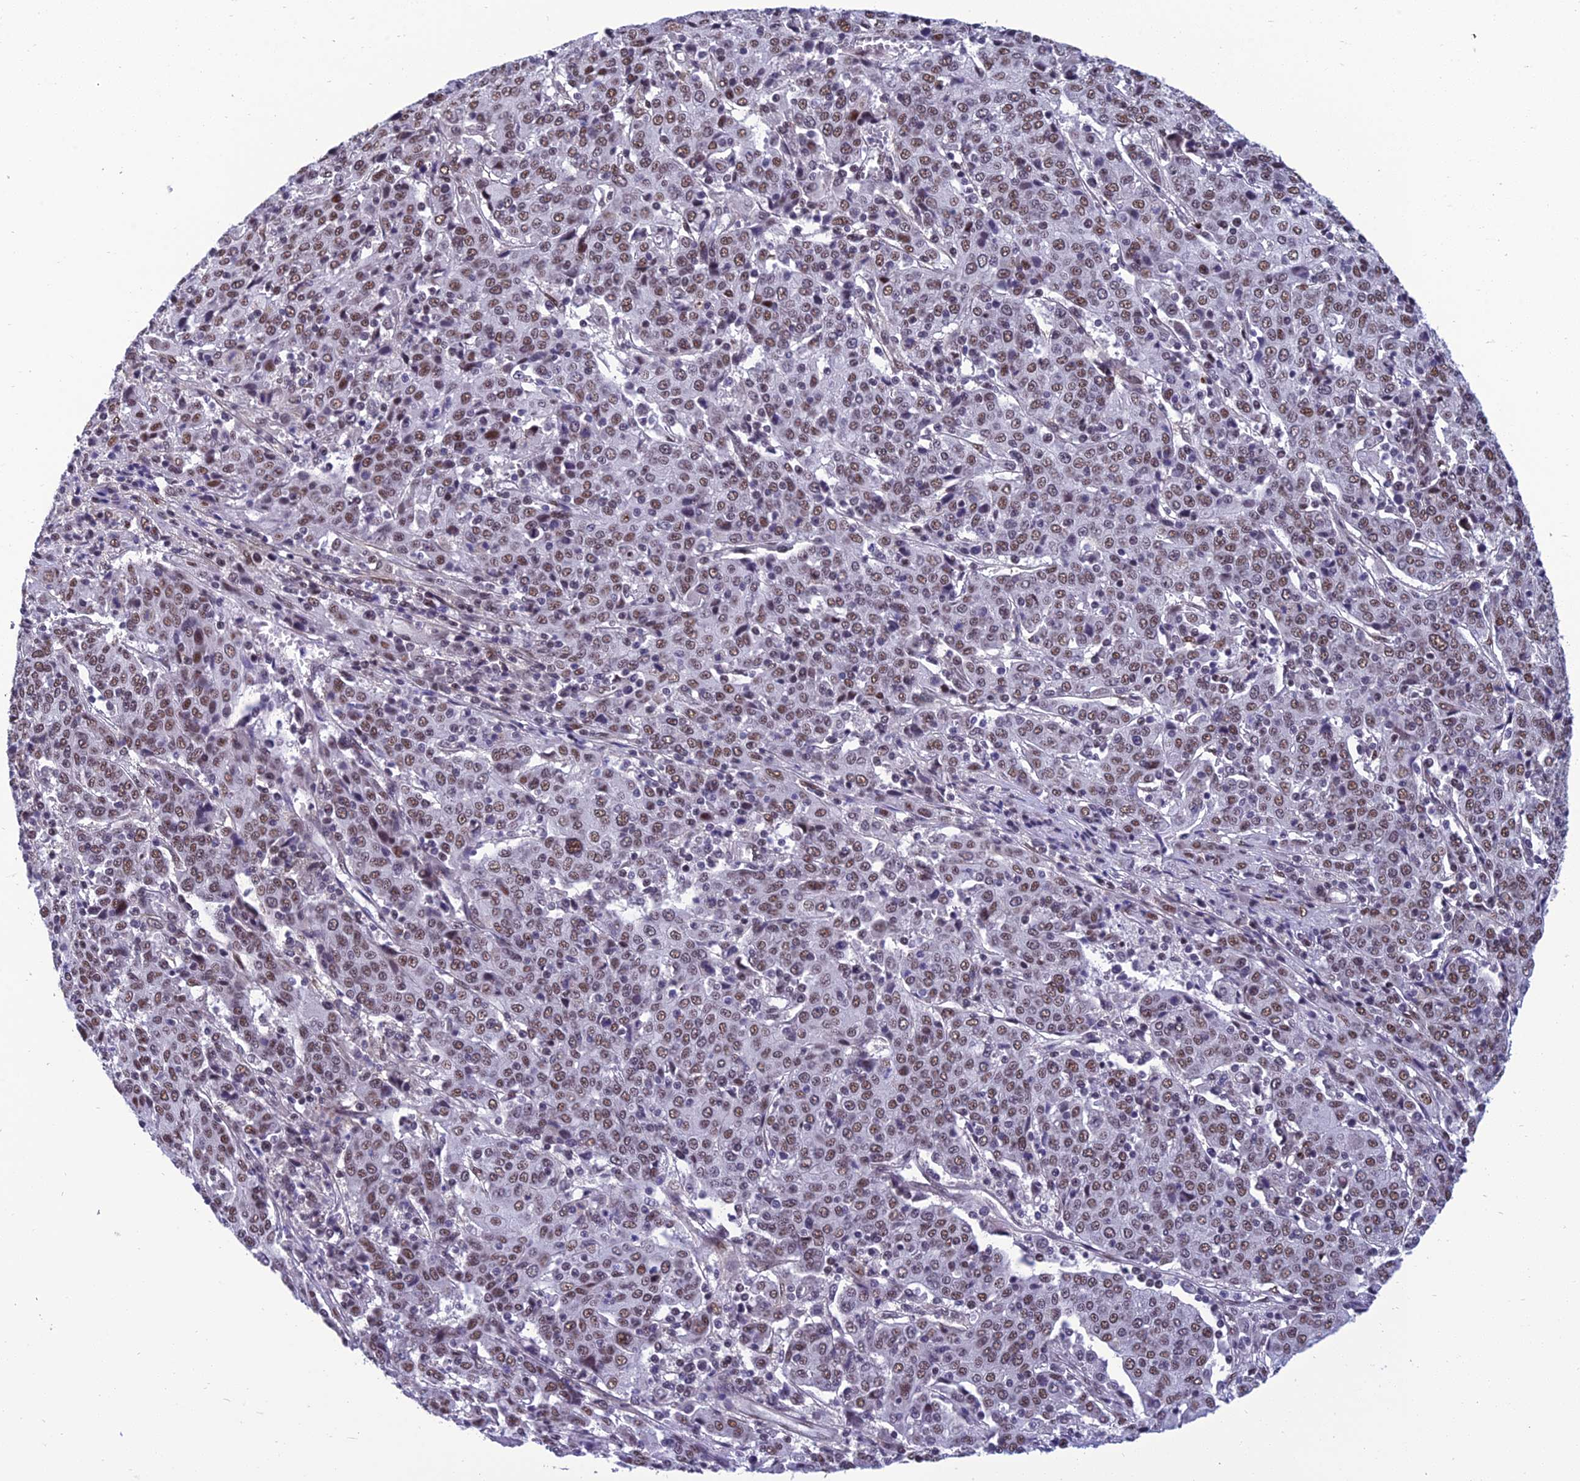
{"staining": {"intensity": "moderate", "quantity": ">75%", "location": "nuclear"}, "tissue": "cervical cancer", "cell_type": "Tumor cells", "image_type": "cancer", "snomed": [{"axis": "morphology", "description": "Squamous cell carcinoma, NOS"}, {"axis": "topography", "description": "Cervix"}], "caption": "A high-resolution image shows immunohistochemistry staining of squamous cell carcinoma (cervical), which reveals moderate nuclear staining in about >75% of tumor cells.", "gene": "RSRC1", "patient": {"sex": "female", "age": 67}}